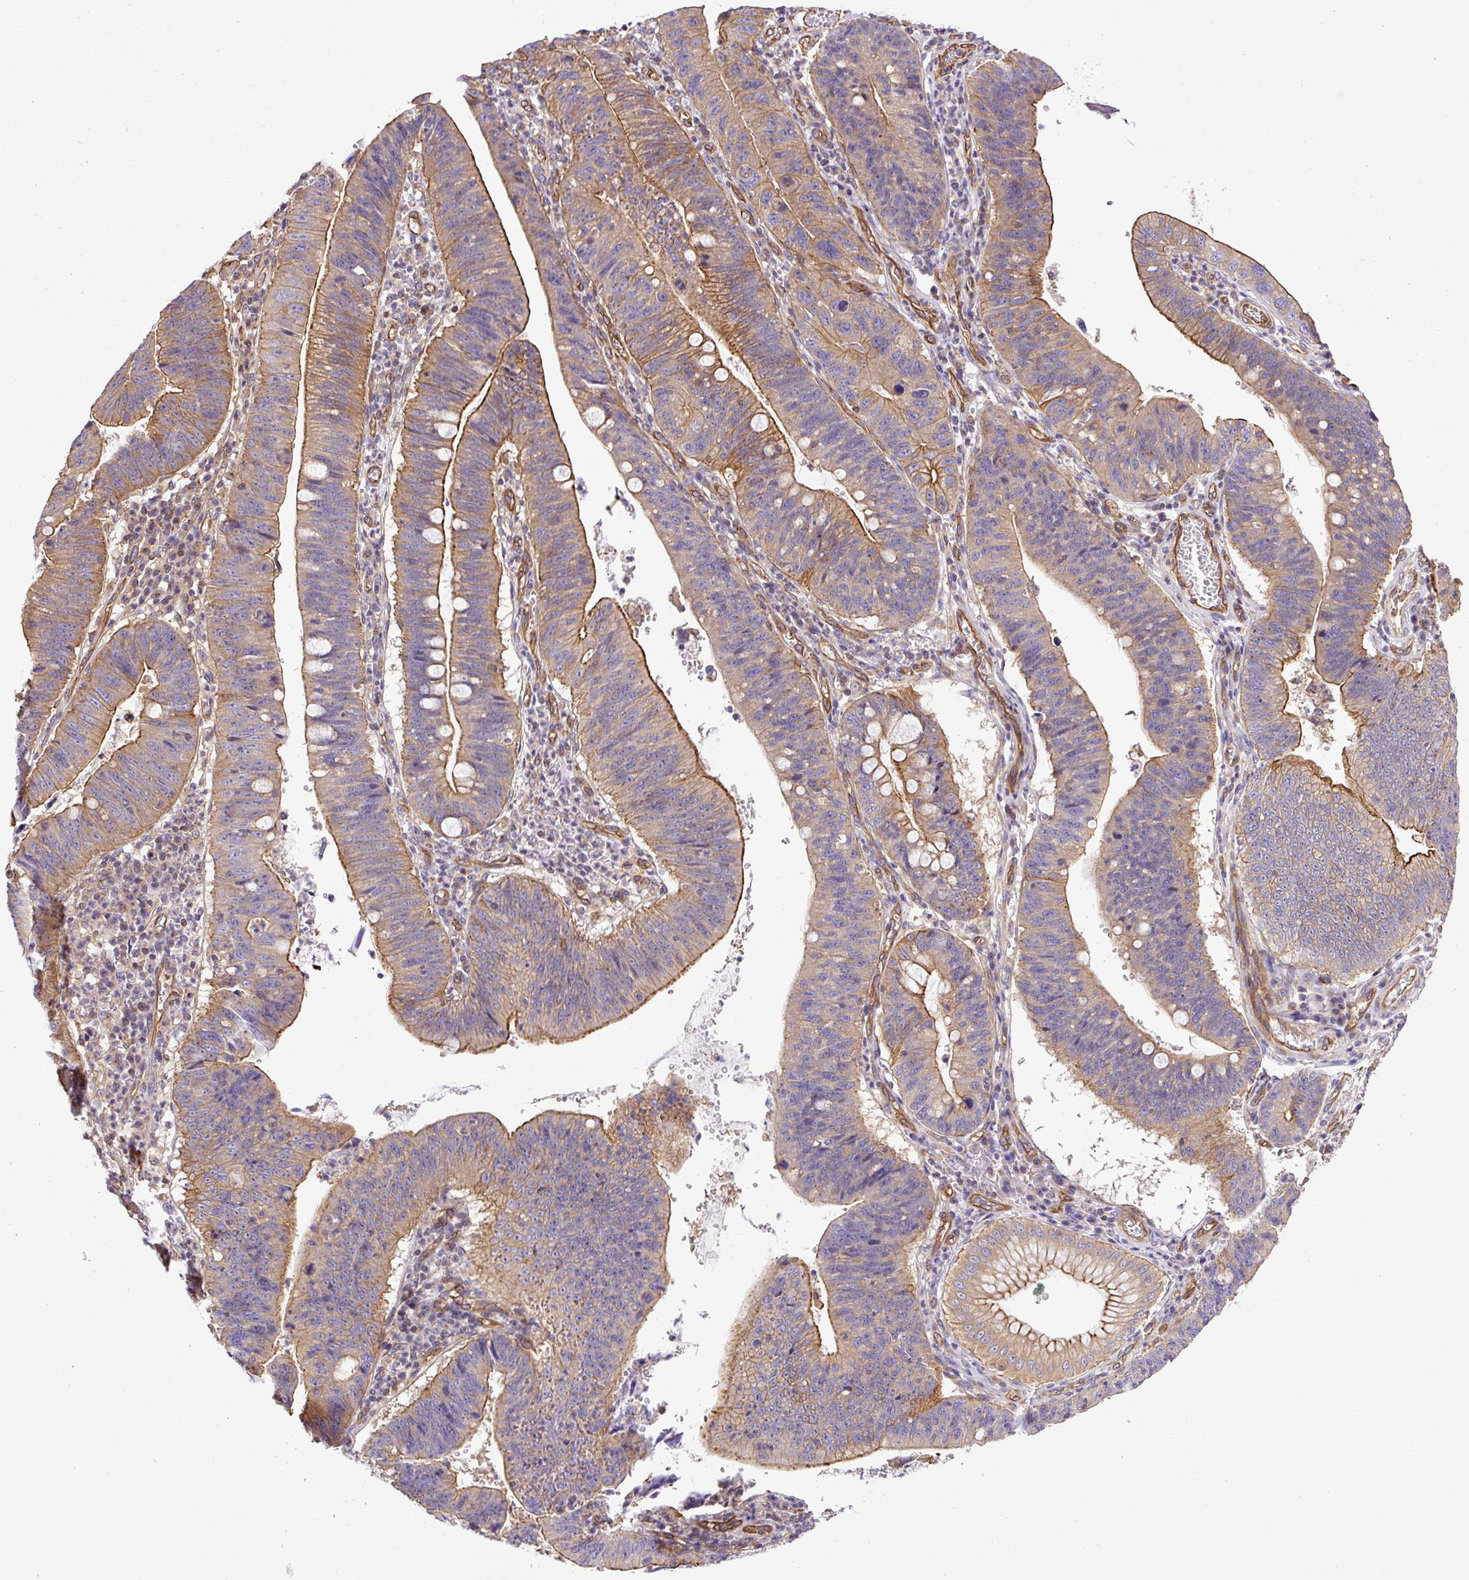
{"staining": {"intensity": "moderate", "quantity": "25%-75%", "location": "cytoplasmic/membranous"}, "tissue": "stomach cancer", "cell_type": "Tumor cells", "image_type": "cancer", "snomed": [{"axis": "morphology", "description": "Adenocarcinoma, NOS"}, {"axis": "topography", "description": "Stomach"}], "caption": "Moderate cytoplasmic/membranous staining is present in about 25%-75% of tumor cells in stomach adenocarcinoma. (Brightfield microscopy of DAB IHC at high magnification).", "gene": "DCTN1", "patient": {"sex": "male", "age": 59}}